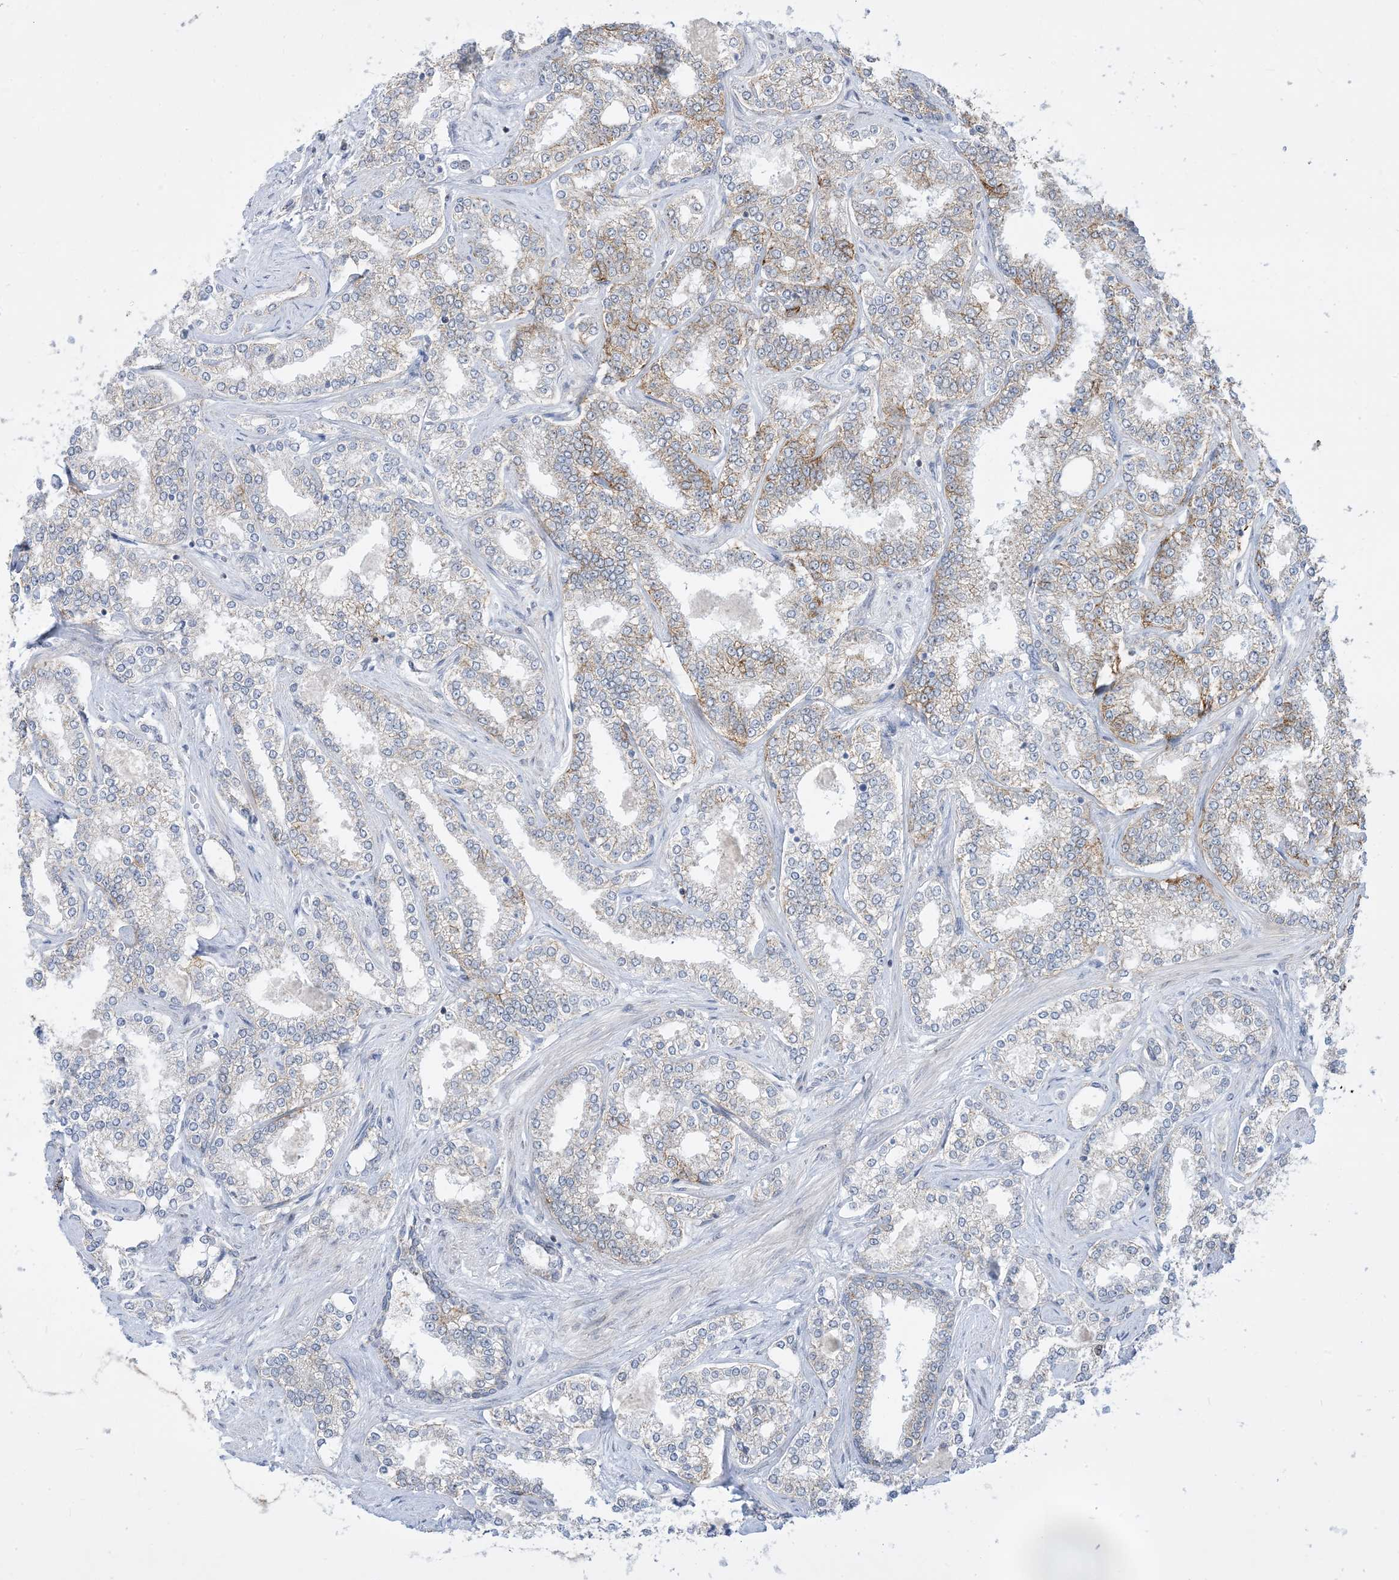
{"staining": {"intensity": "moderate", "quantity": "<25%", "location": "cytoplasmic/membranous"}, "tissue": "prostate cancer", "cell_type": "Tumor cells", "image_type": "cancer", "snomed": [{"axis": "morphology", "description": "Normal tissue, NOS"}, {"axis": "morphology", "description": "Adenocarcinoma, High grade"}, {"axis": "topography", "description": "Prostate"}], "caption": "Prostate cancer (adenocarcinoma (high-grade)) tissue shows moderate cytoplasmic/membranous positivity in about <25% of tumor cells, visualized by immunohistochemistry.", "gene": "CASP4", "patient": {"sex": "male", "age": 83}}